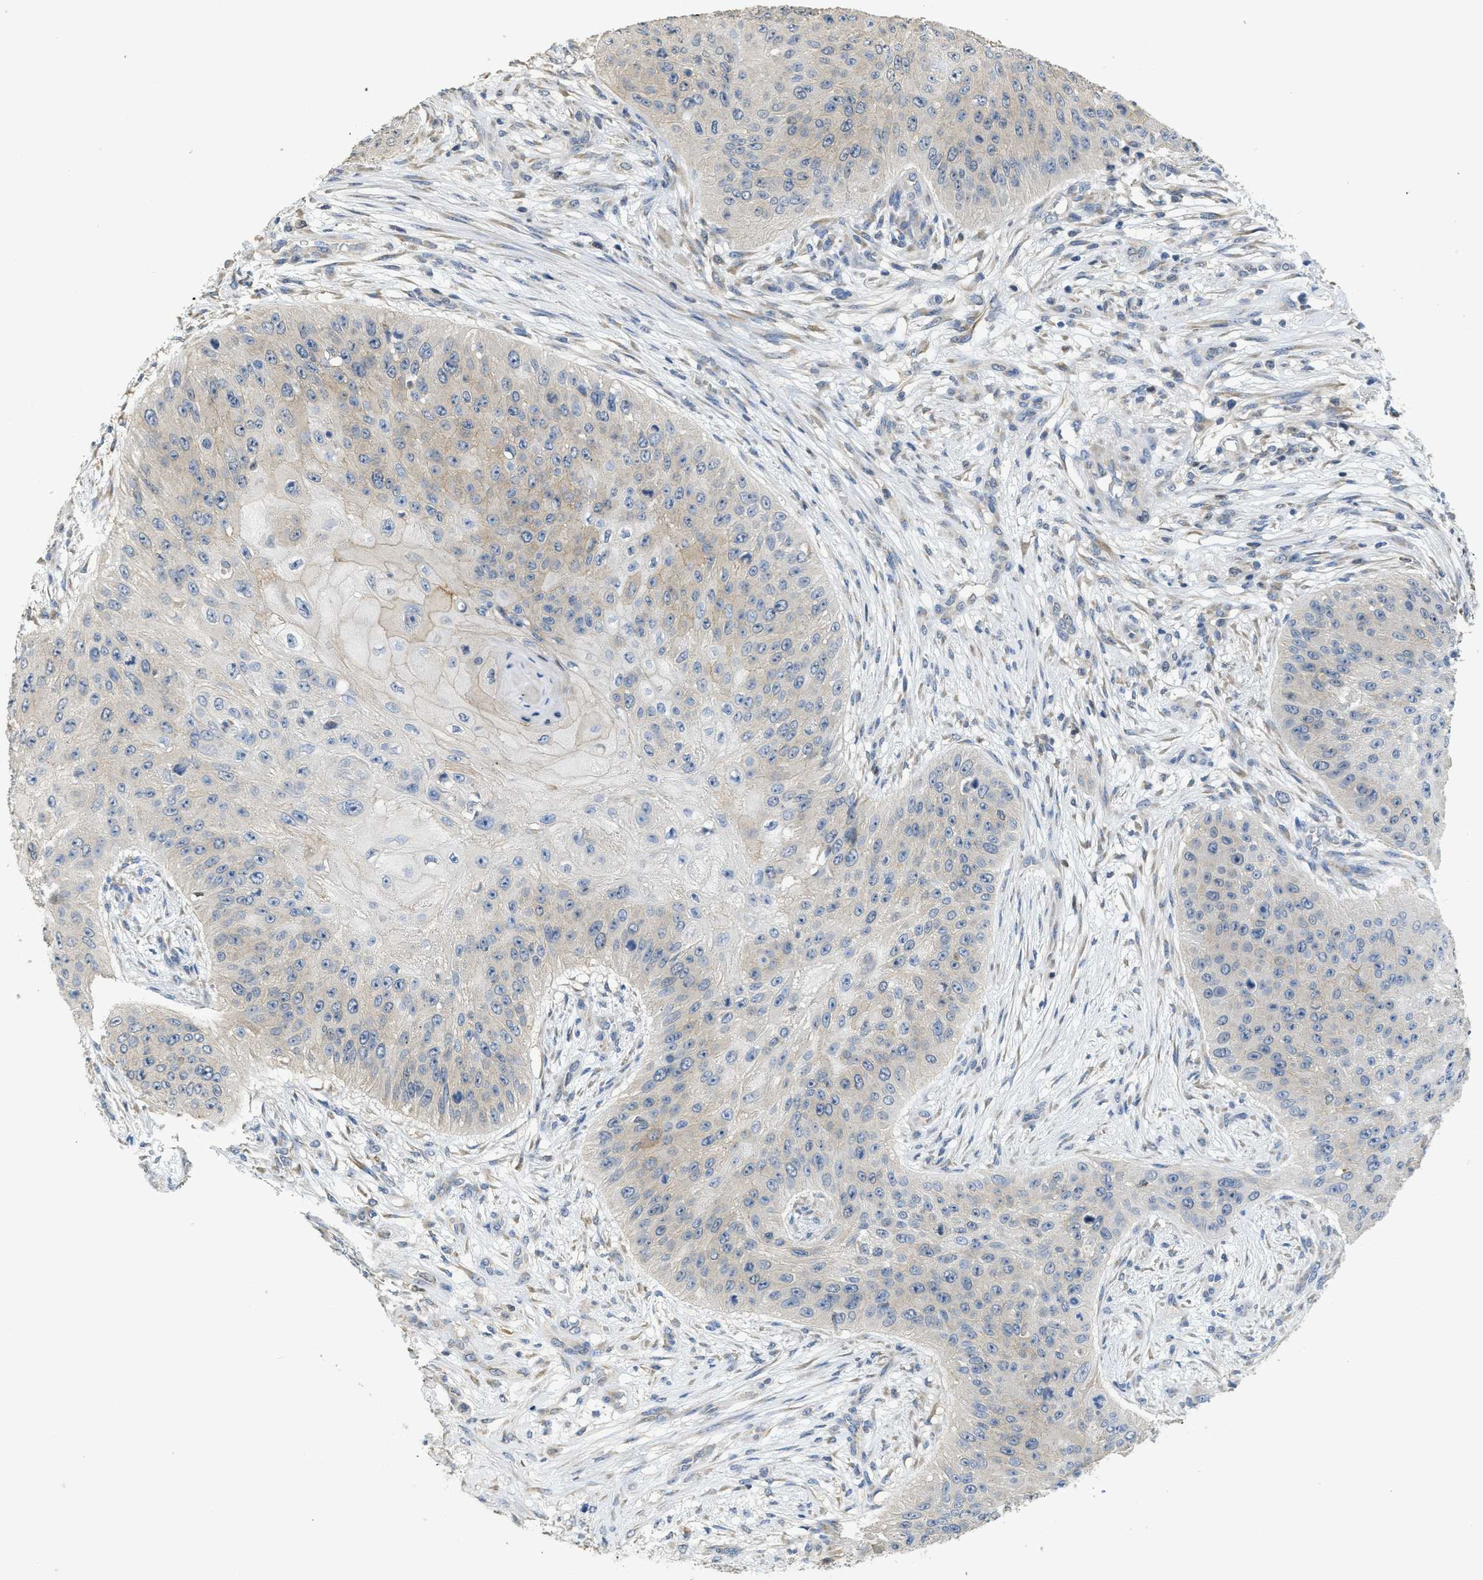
{"staining": {"intensity": "negative", "quantity": "none", "location": "none"}, "tissue": "skin cancer", "cell_type": "Tumor cells", "image_type": "cancer", "snomed": [{"axis": "morphology", "description": "Squamous cell carcinoma, NOS"}, {"axis": "topography", "description": "Skin"}], "caption": "Photomicrograph shows no protein positivity in tumor cells of squamous cell carcinoma (skin) tissue.", "gene": "SFXN2", "patient": {"sex": "female", "age": 80}}